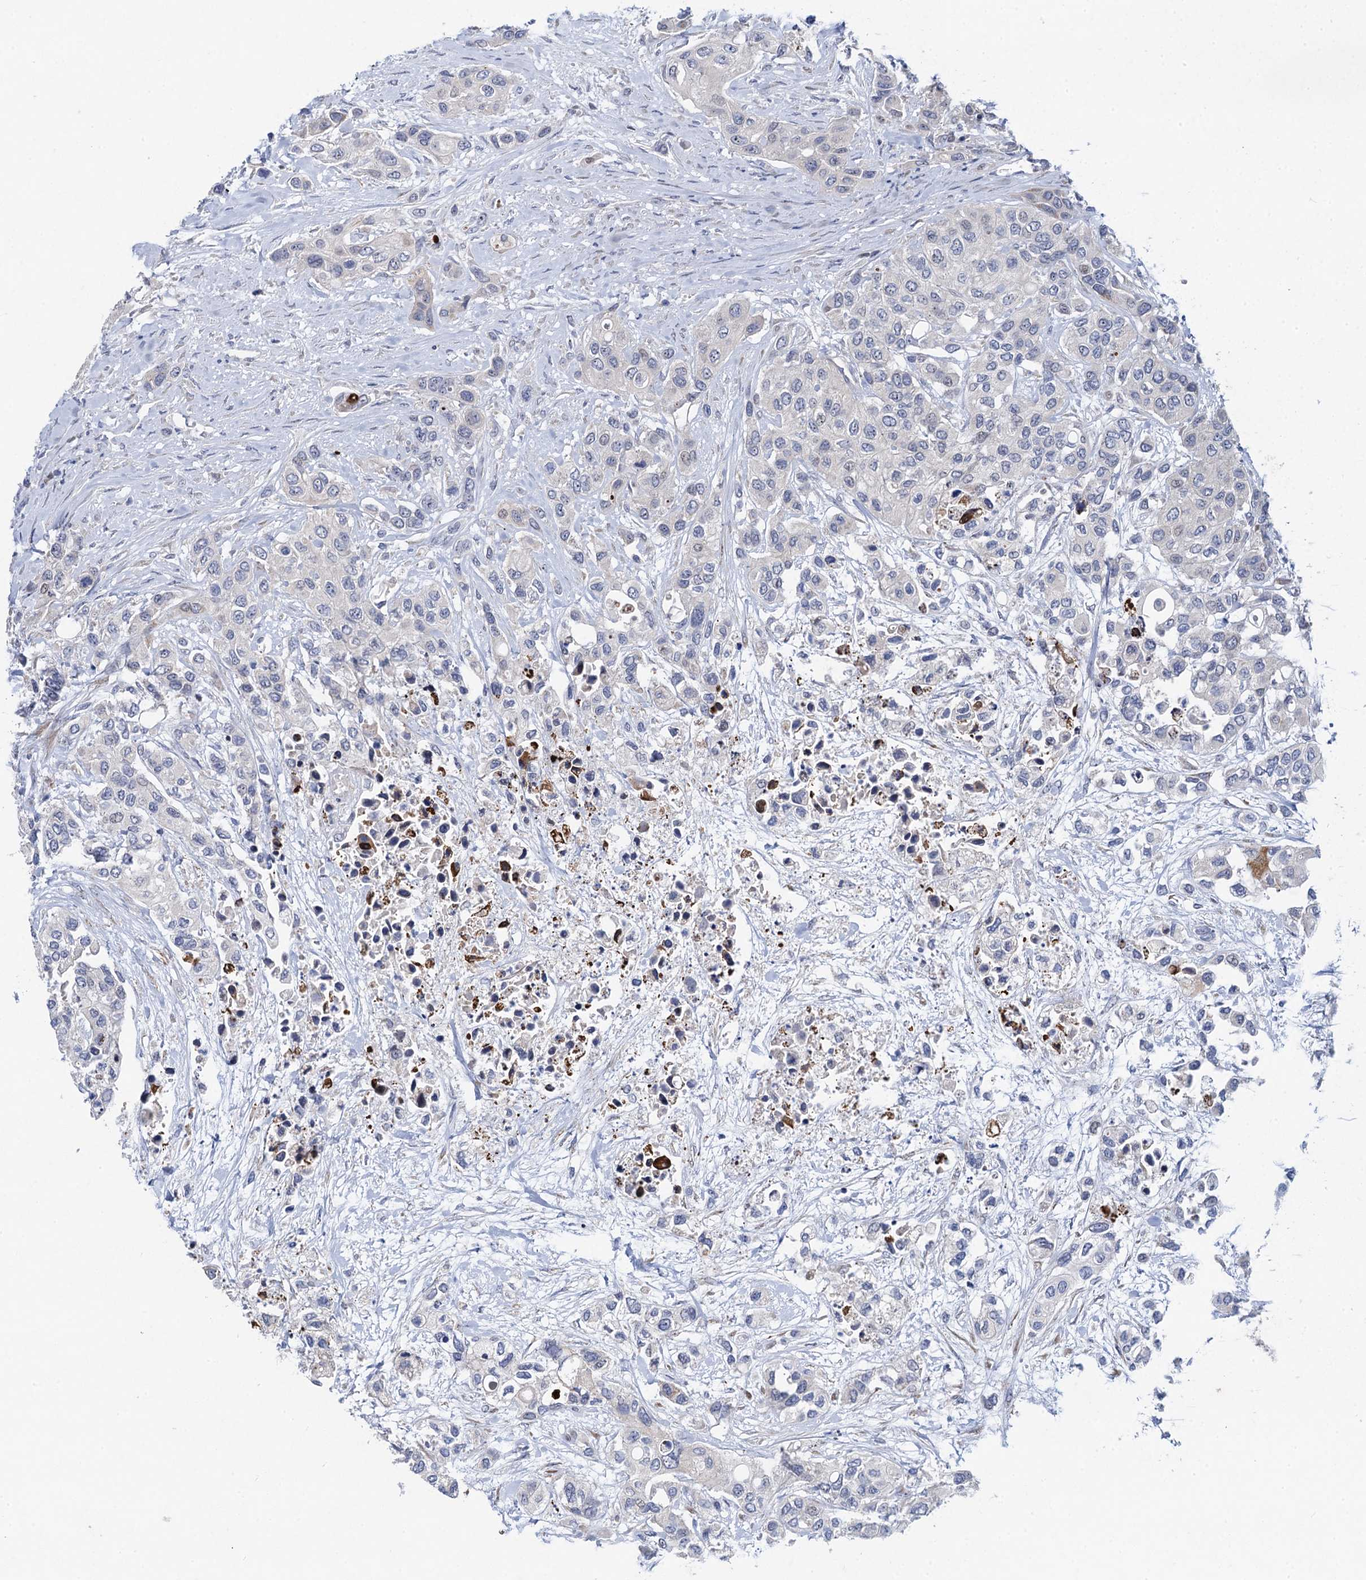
{"staining": {"intensity": "negative", "quantity": "none", "location": "none"}, "tissue": "urothelial cancer", "cell_type": "Tumor cells", "image_type": "cancer", "snomed": [{"axis": "morphology", "description": "Normal tissue, NOS"}, {"axis": "morphology", "description": "Urothelial carcinoma, High grade"}, {"axis": "topography", "description": "Vascular tissue"}, {"axis": "topography", "description": "Urinary bladder"}], "caption": "This is an immunohistochemistry (IHC) histopathology image of human high-grade urothelial carcinoma. There is no positivity in tumor cells.", "gene": "QPCTL", "patient": {"sex": "female", "age": 56}}